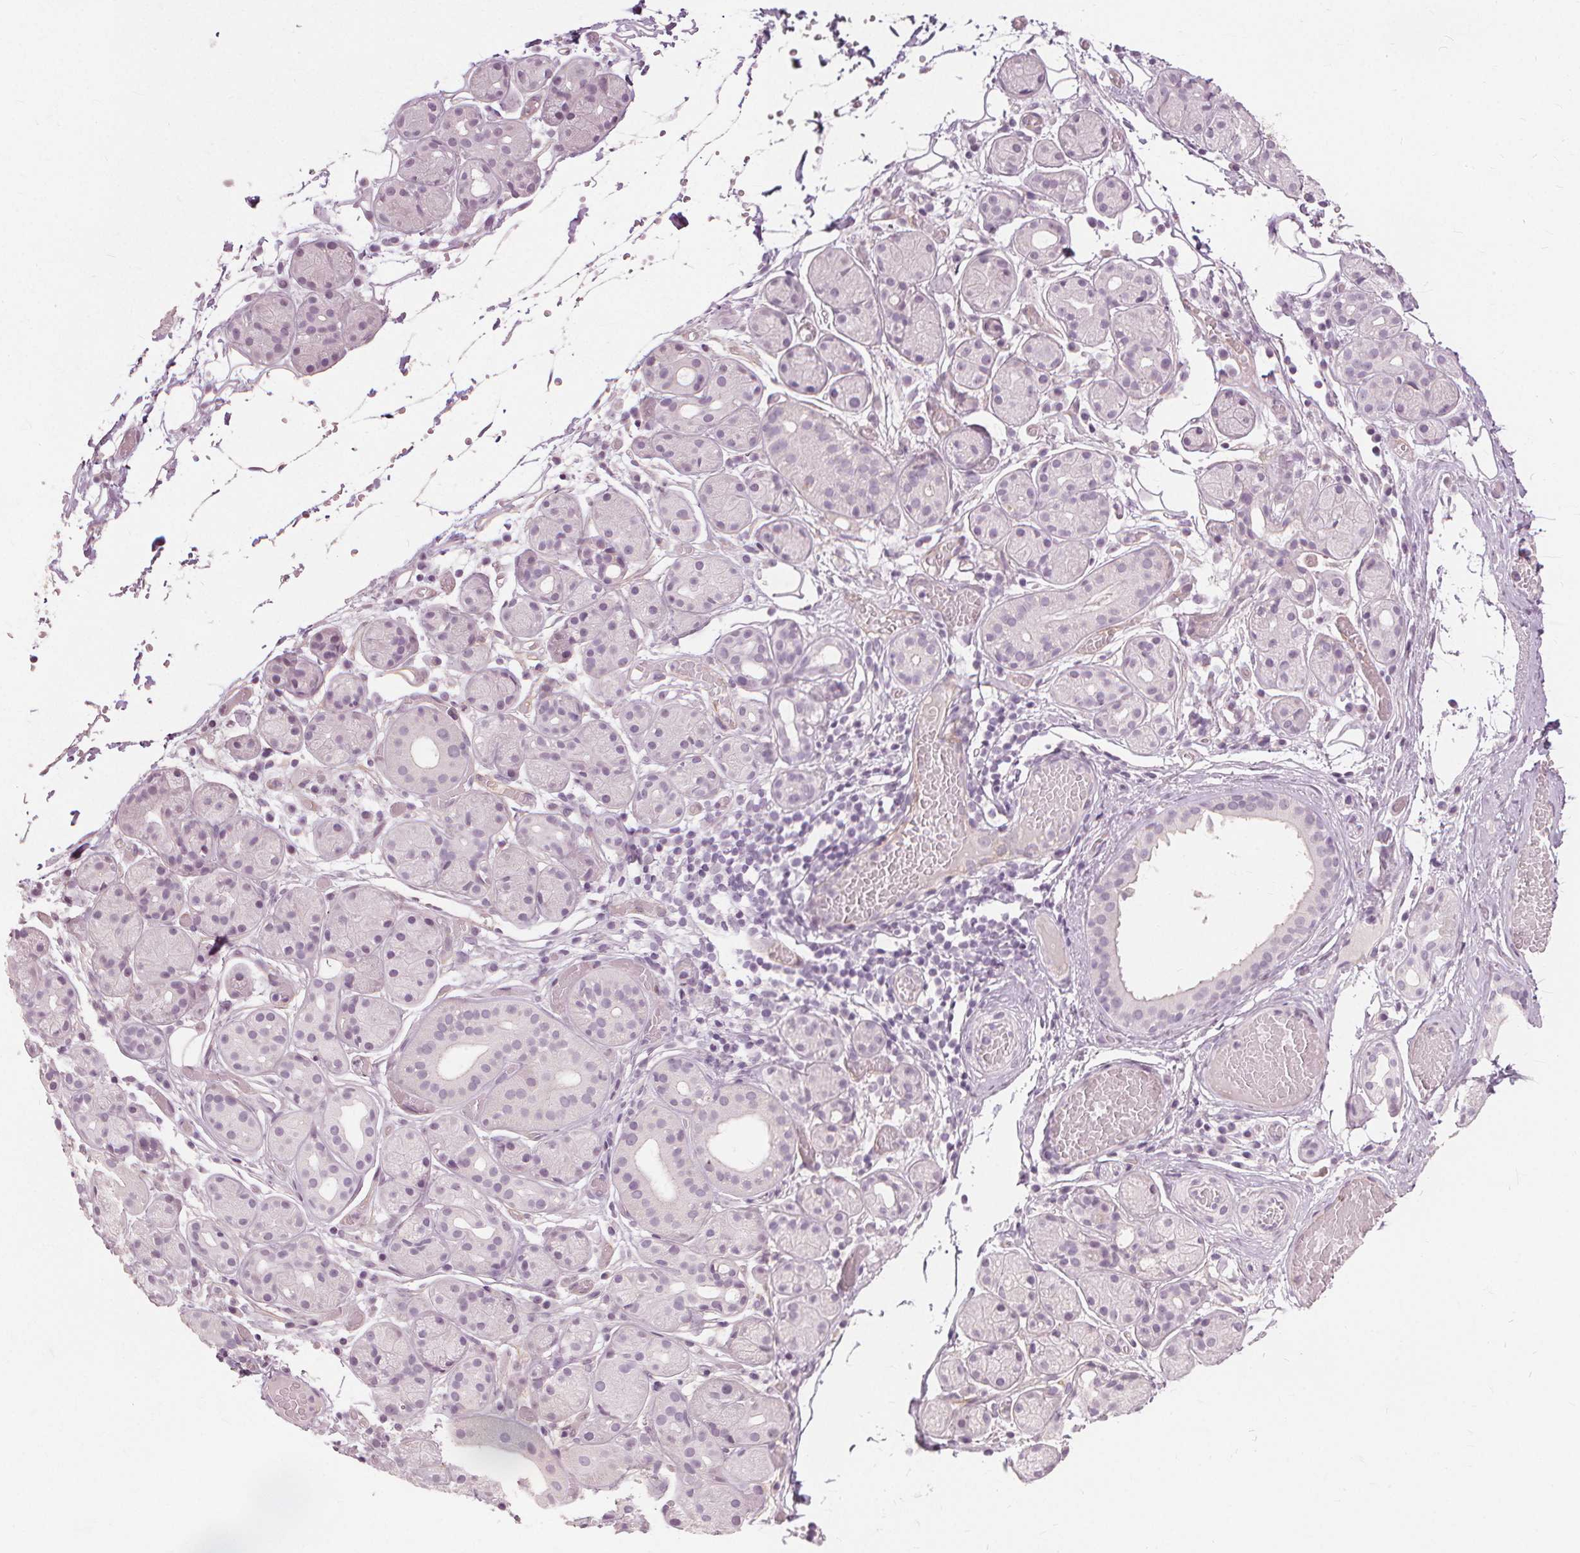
{"staining": {"intensity": "negative", "quantity": "none", "location": "none"}, "tissue": "salivary gland", "cell_type": "Glandular cells", "image_type": "normal", "snomed": [{"axis": "morphology", "description": "Normal tissue, NOS"}, {"axis": "topography", "description": "Salivary gland"}, {"axis": "topography", "description": "Peripheral nerve tissue"}], "caption": "IHC histopathology image of normal salivary gland: human salivary gland stained with DAB displays no significant protein staining in glandular cells. The staining is performed using DAB brown chromogen with nuclei counter-stained in using hematoxylin.", "gene": "SFTPD", "patient": {"sex": "male", "age": 71}}